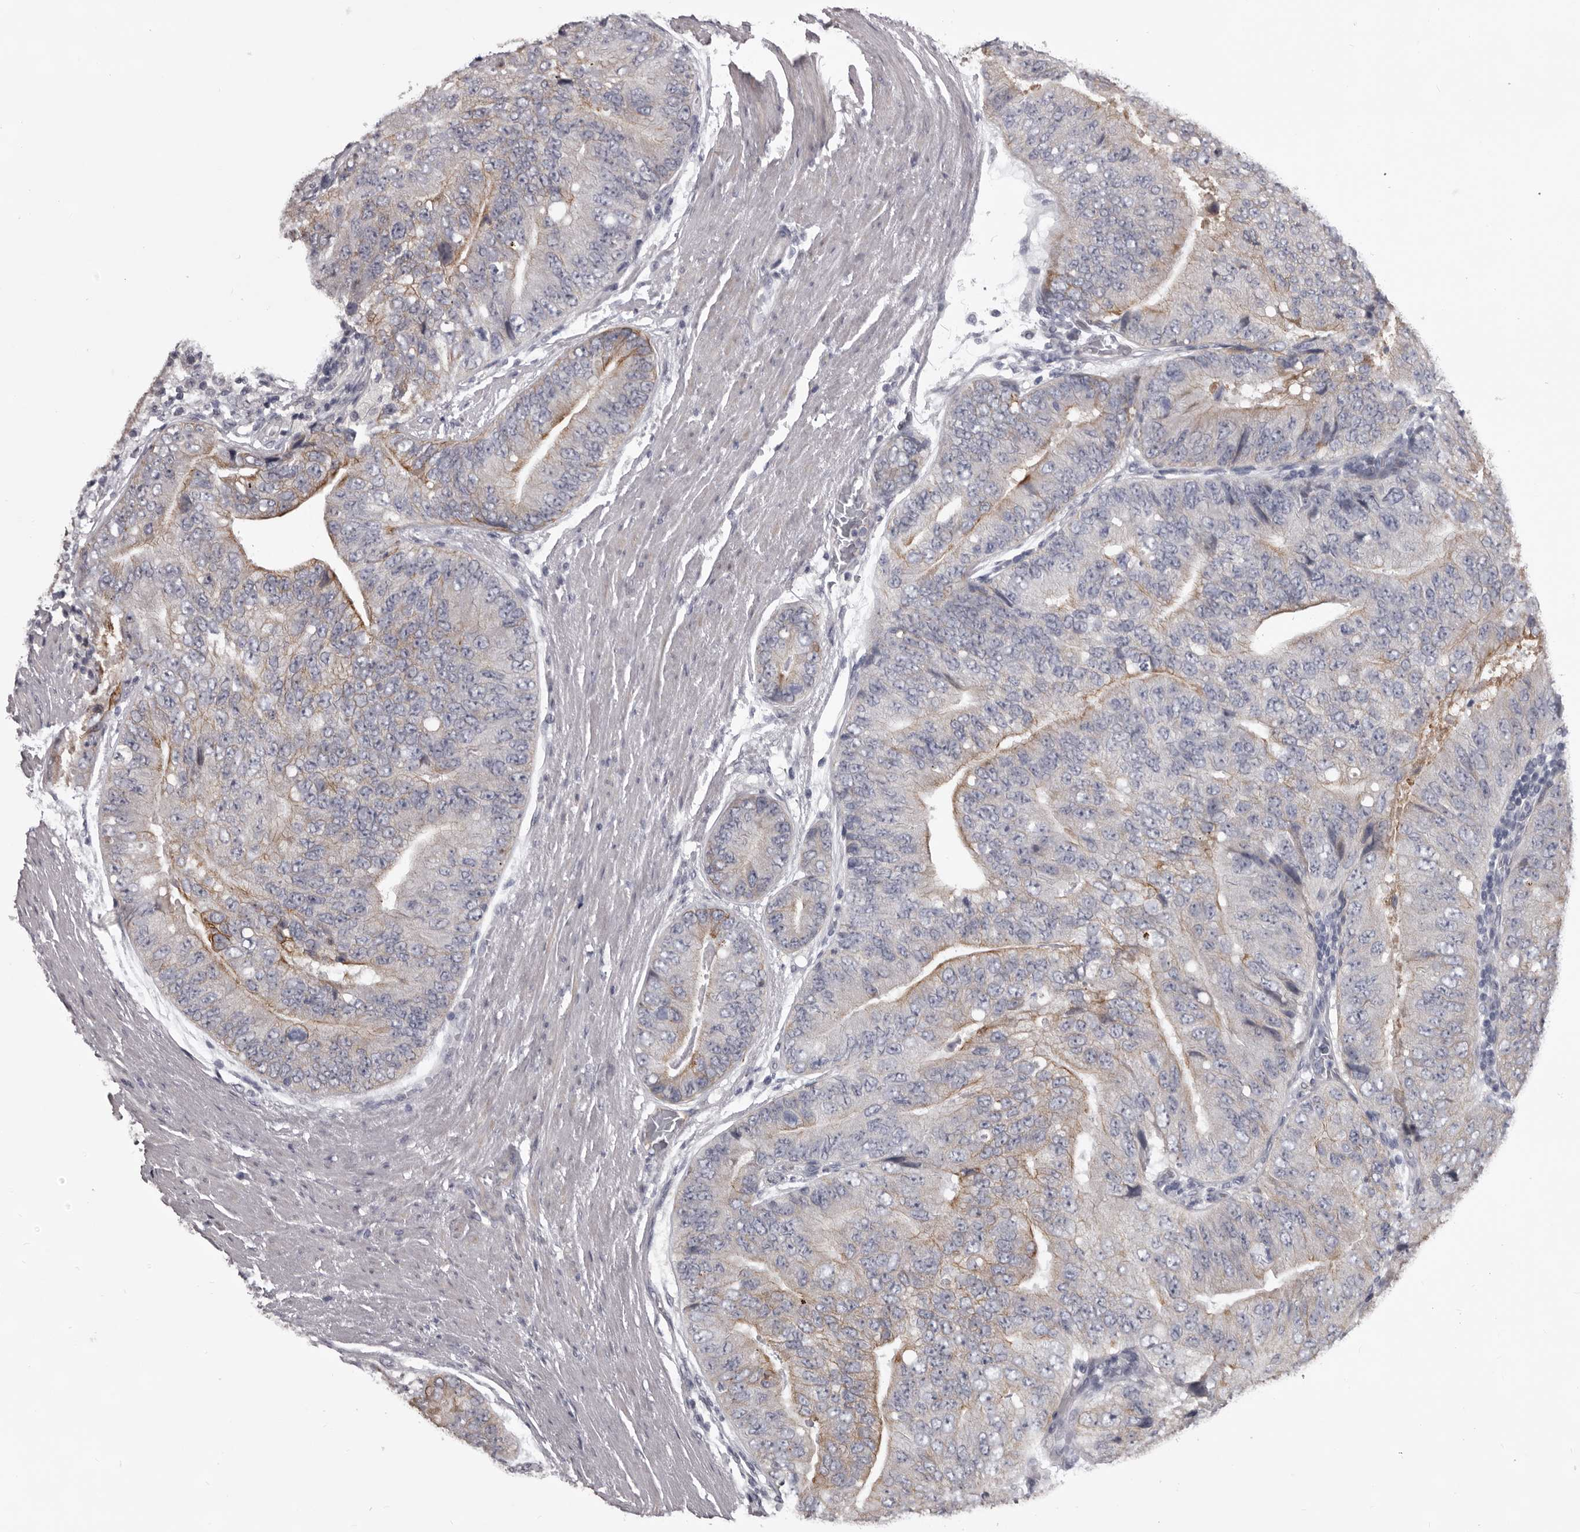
{"staining": {"intensity": "weak", "quantity": "<25%", "location": "cytoplasmic/membranous"}, "tissue": "prostate cancer", "cell_type": "Tumor cells", "image_type": "cancer", "snomed": [{"axis": "morphology", "description": "Adenocarcinoma, High grade"}, {"axis": "topography", "description": "Prostate"}], "caption": "Immunohistochemistry (IHC) of high-grade adenocarcinoma (prostate) displays no staining in tumor cells. The staining is performed using DAB (3,3'-diaminobenzidine) brown chromogen with nuclei counter-stained in using hematoxylin.", "gene": "LPAR6", "patient": {"sex": "male", "age": 70}}